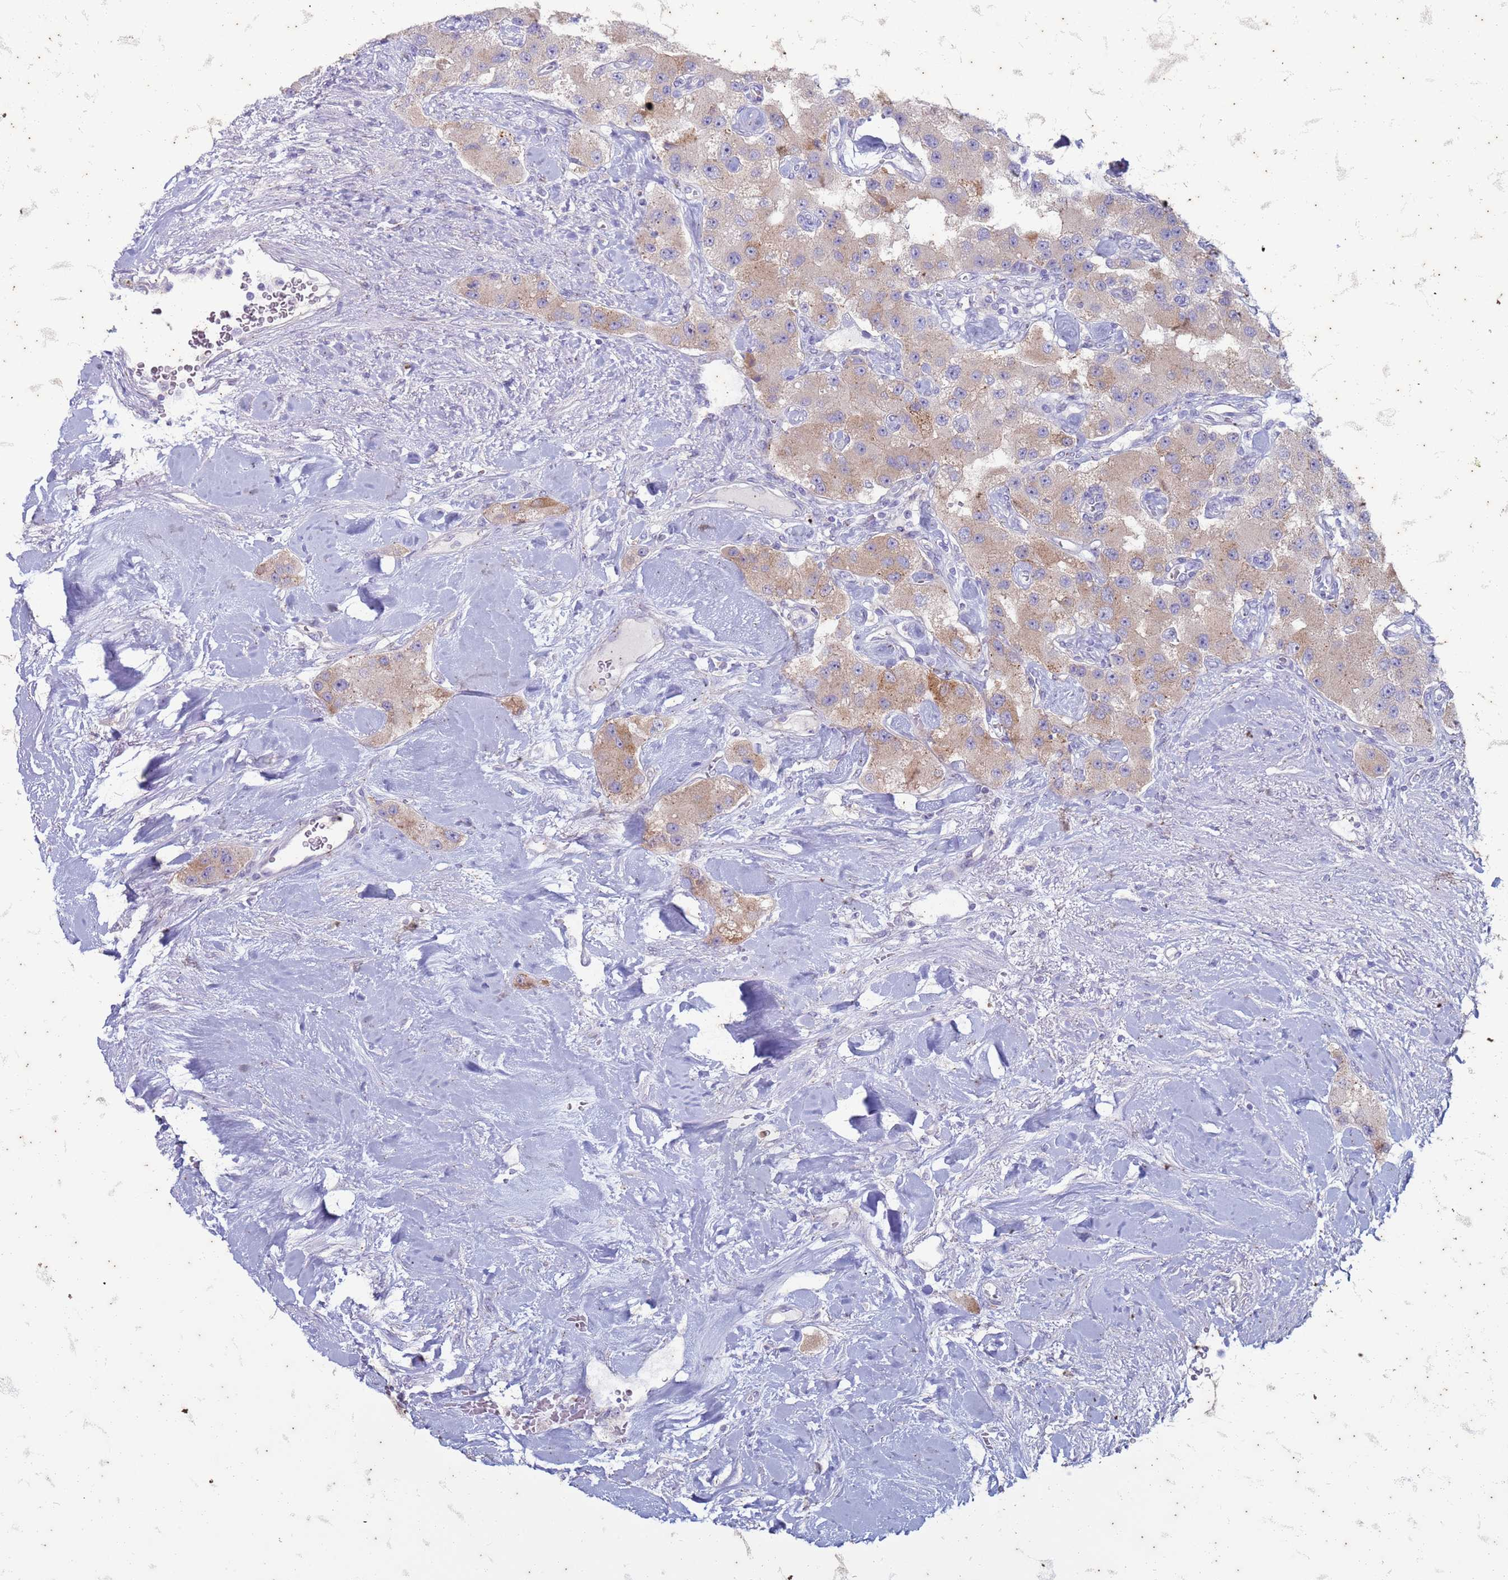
{"staining": {"intensity": "moderate", "quantity": "<25%", "location": "cytoplasmic/membranous"}, "tissue": "carcinoid", "cell_type": "Tumor cells", "image_type": "cancer", "snomed": [{"axis": "morphology", "description": "Carcinoid, malignant, NOS"}, {"axis": "topography", "description": "Pancreas"}], "caption": "Tumor cells exhibit low levels of moderate cytoplasmic/membranous expression in about <25% of cells in human carcinoid (malignant). (Brightfield microscopy of DAB IHC at high magnification).", "gene": "SUCO", "patient": {"sex": "male", "age": 41}}